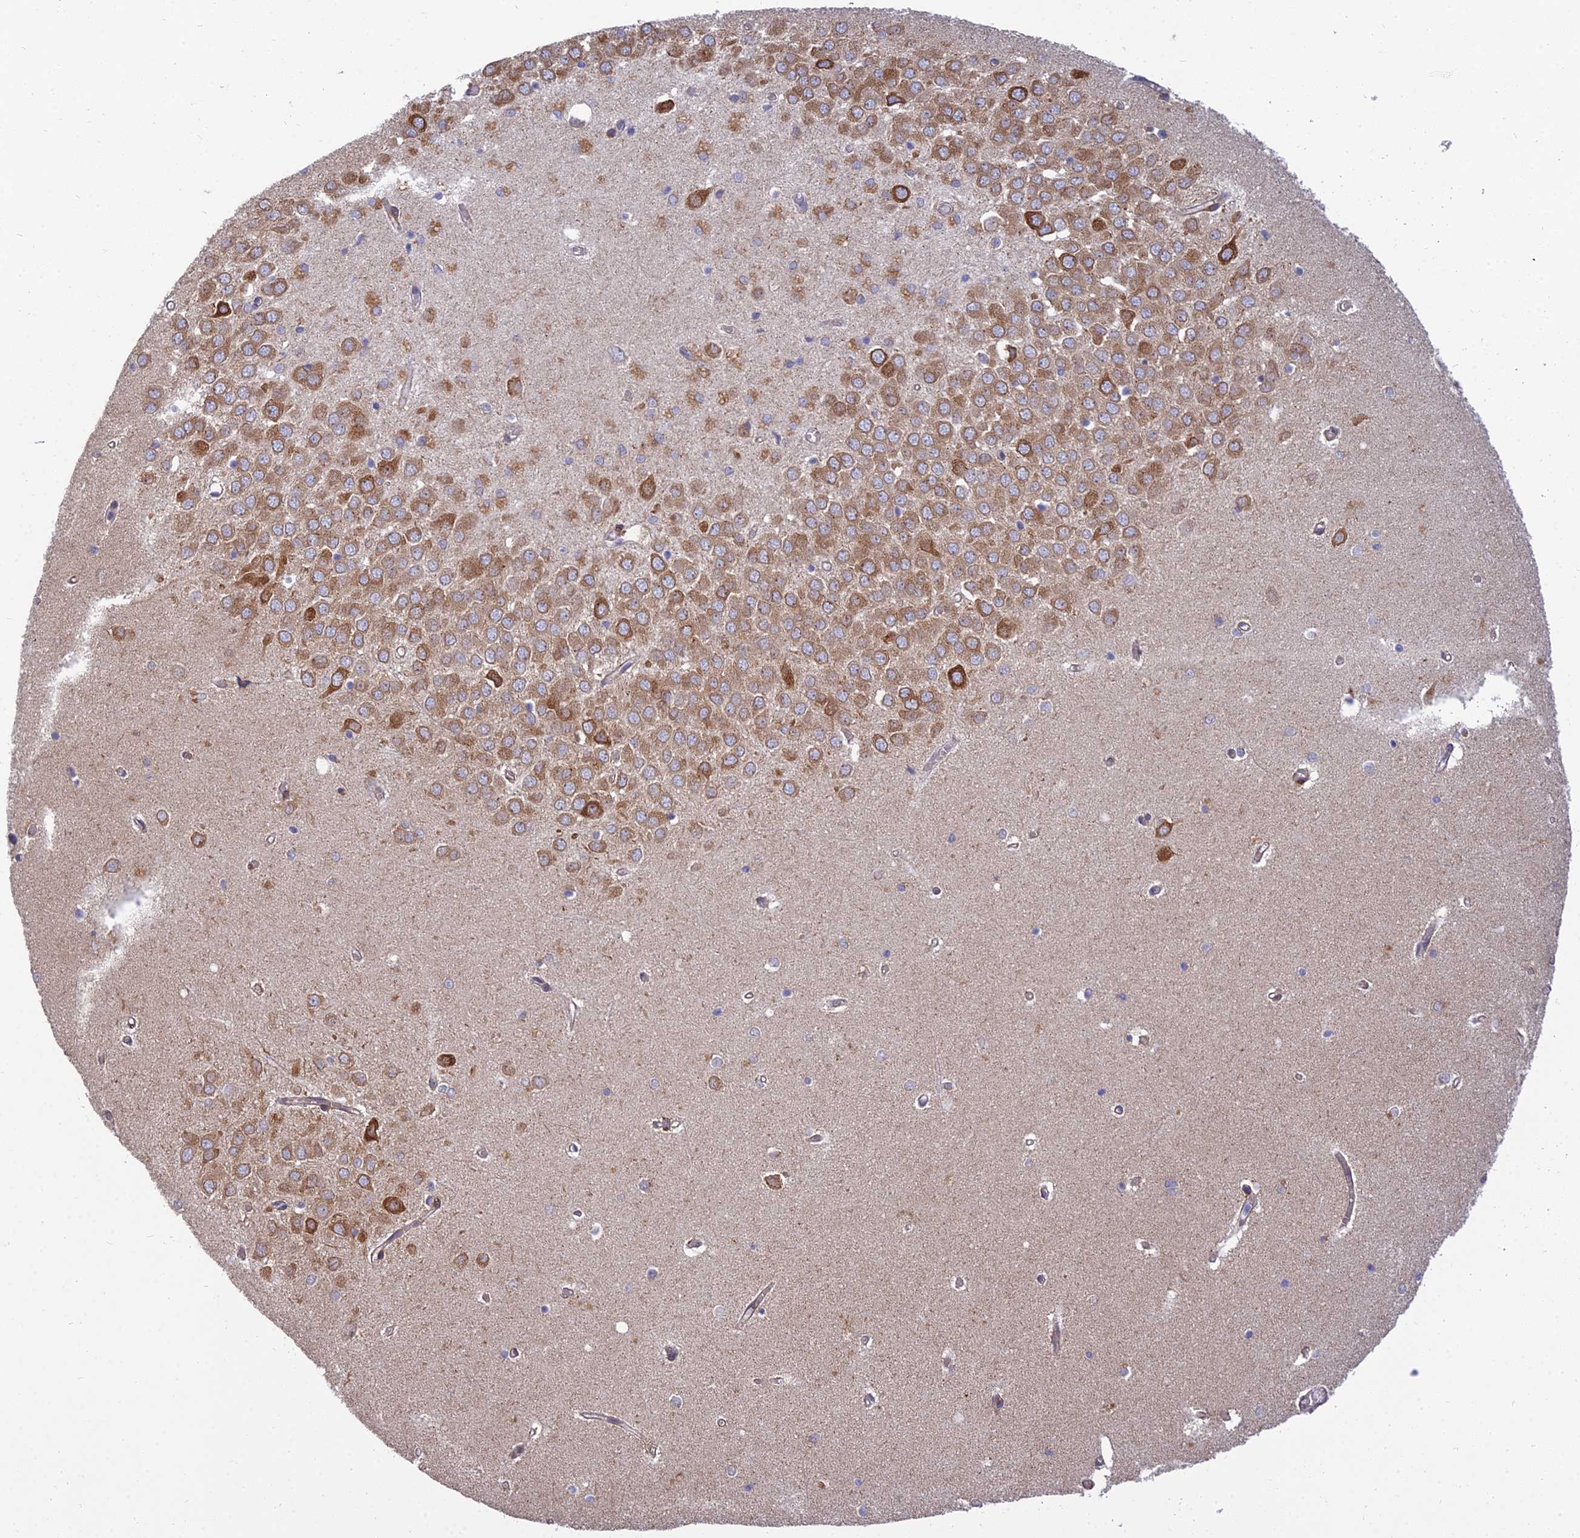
{"staining": {"intensity": "moderate", "quantity": "<25%", "location": "cytoplasmic/membranous"}, "tissue": "hippocampus", "cell_type": "Glial cells", "image_type": "normal", "snomed": [{"axis": "morphology", "description": "Normal tissue, NOS"}, {"axis": "topography", "description": "Hippocampus"}], "caption": "Immunohistochemical staining of normal human hippocampus displays moderate cytoplasmic/membranous protein positivity in approximately <25% of glial cells. (DAB (3,3'-diaminobenzidine) IHC, brown staining for protein, blue staining for nuclei).", "gene": "NDUFAF7", "patient": {"sex": "male", "age": 70}}